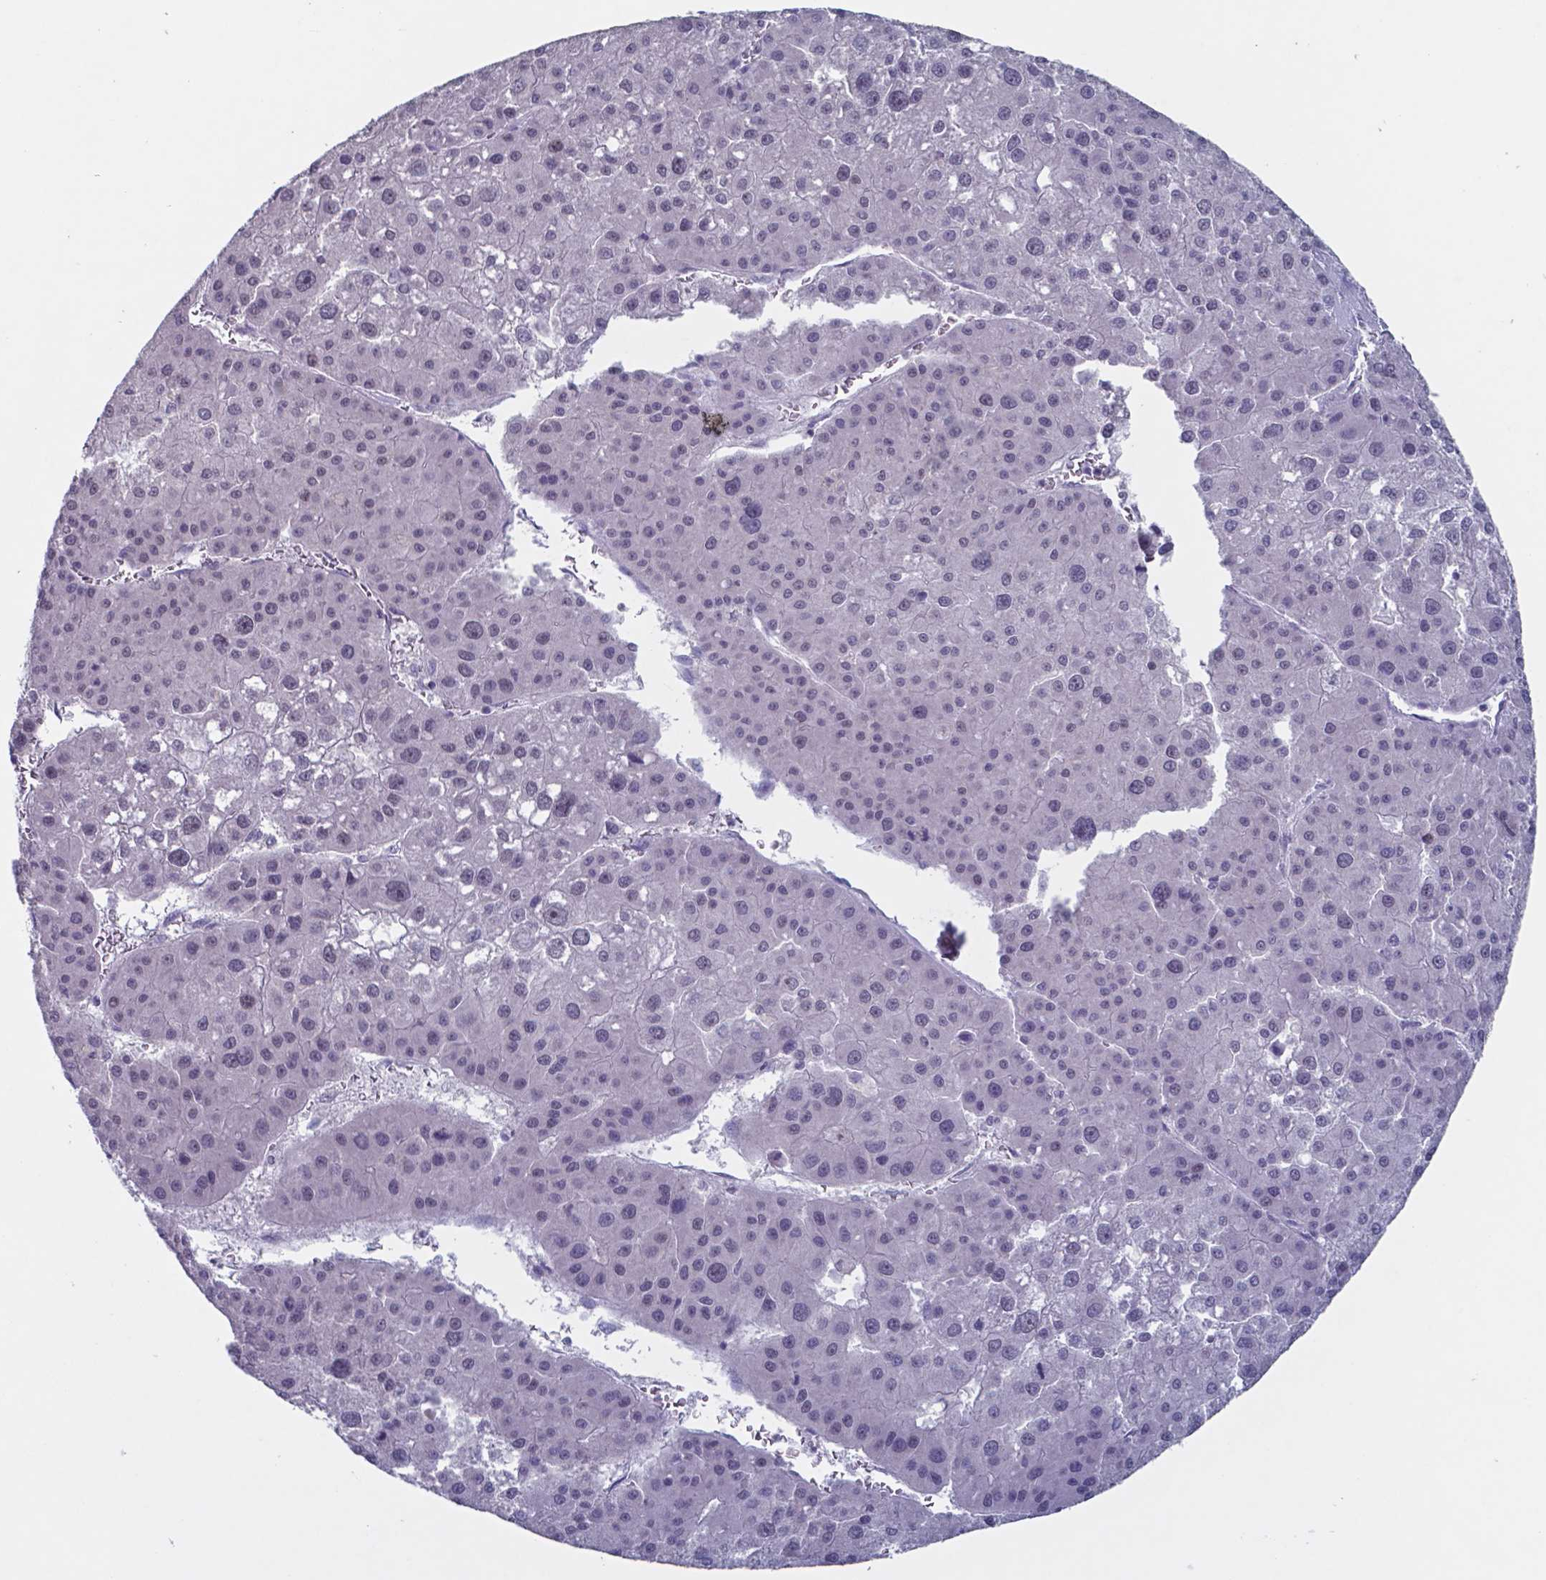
{"staining": {"intensity": "negative", "quantity": "none", "location": "none"}, "tissue": "liver cancer", "cell_type": "Tumor cells", "image_type": "cancer", "snomed": [{"axis": "morphology", "description": "Carcinoma, Hepatocellular, NOS"}, {"axis": "topography", "description": "Liver"}], "caption": "This is a micrograph of immunohistochemistry (IHC) staining of liver hepatocellular carcinoma, which shows no staining in tumor cells.", "gene": "TDP2", "patient": {"sex": "male", "age": 73}}